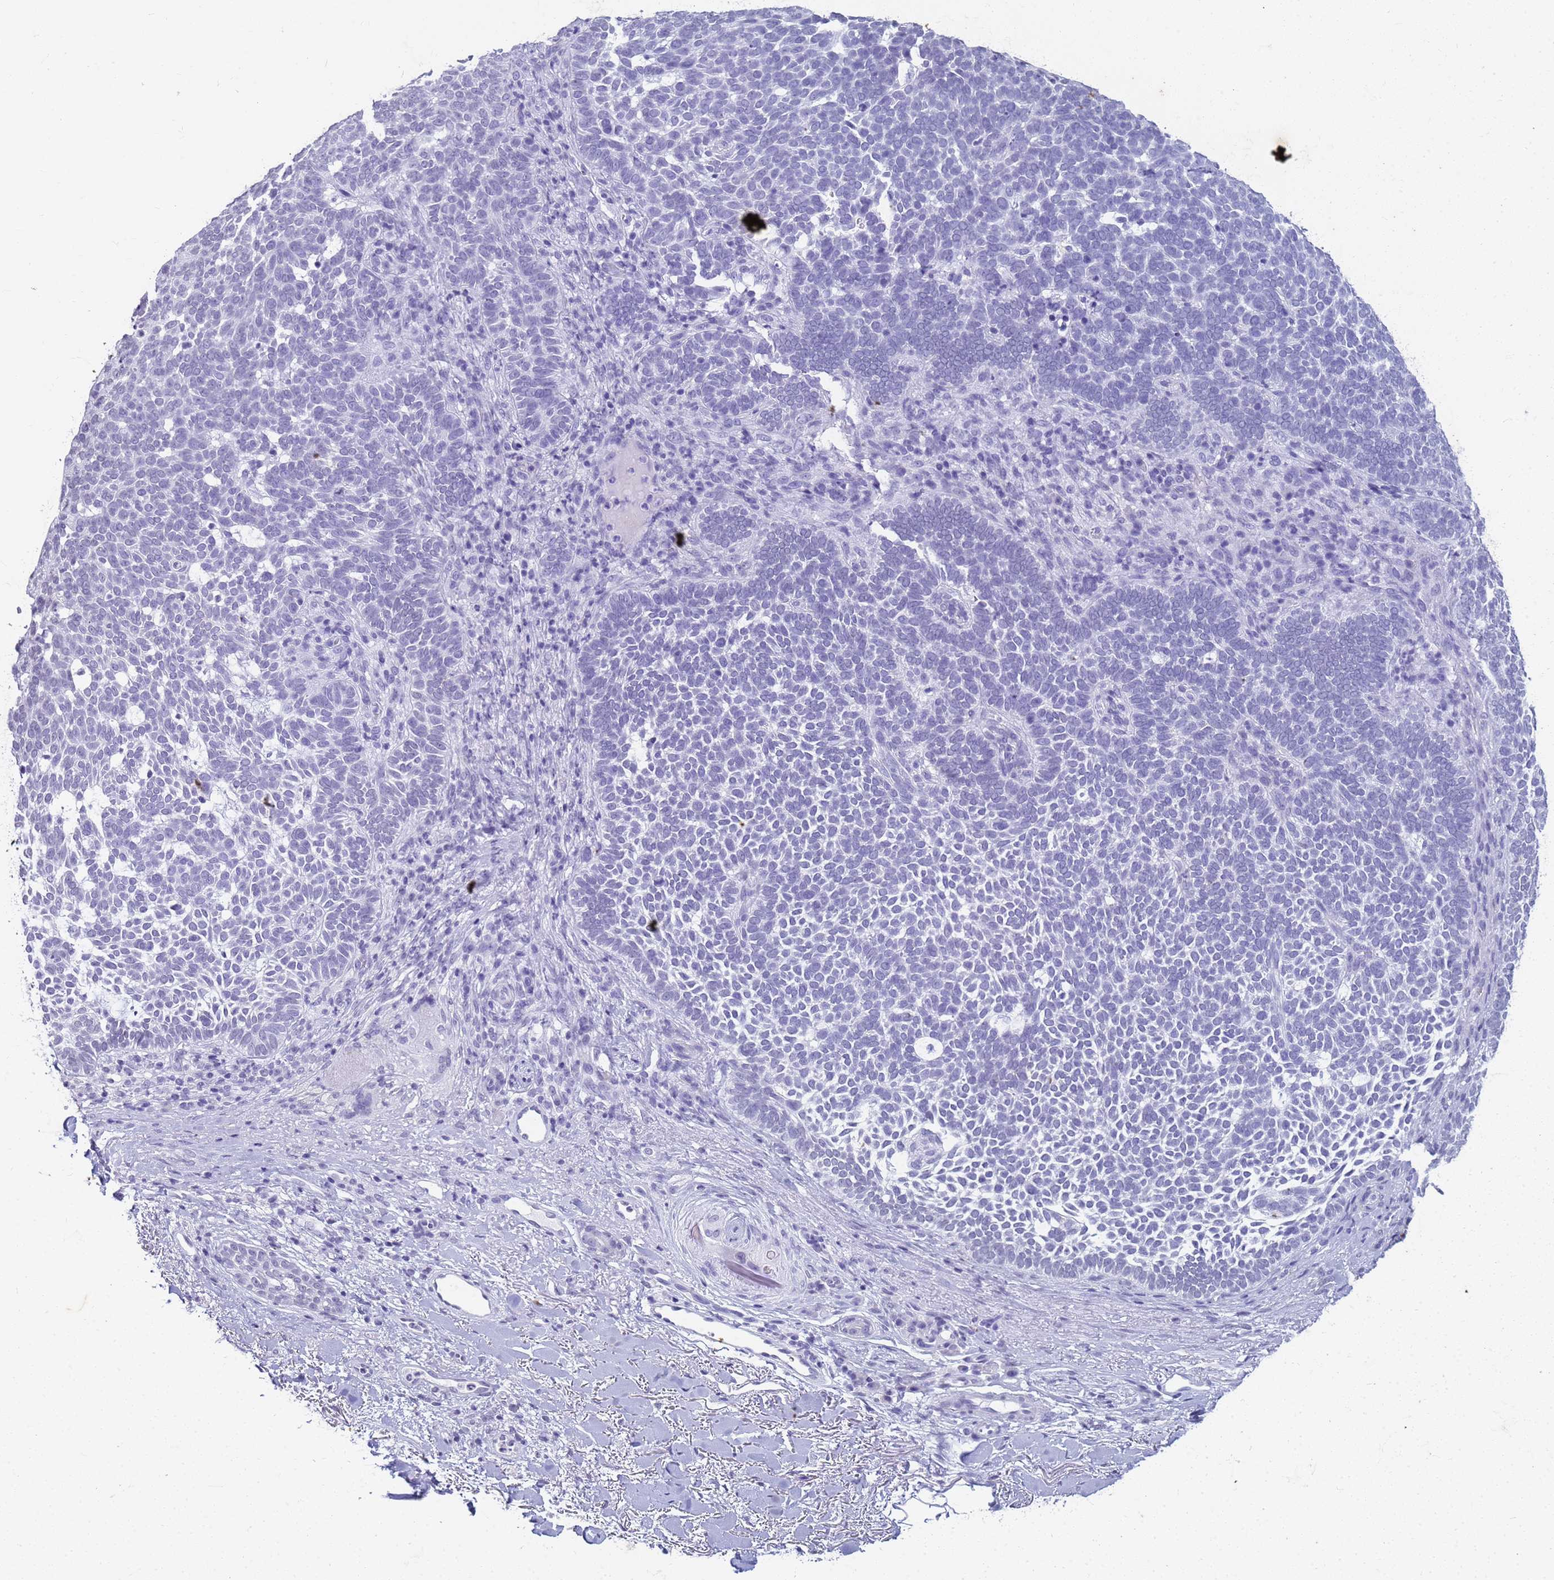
{"staining": {"intensity": "negative", "quantity": "none", "location": "none"}, "tissue": "skin cancer", "cell_type": "Tumor cells", "image_type": "cancer", "snomed": [{"axis": "morphology", "description": "Basal cell carcinoma"}, {"axis": "topography", "description": "Skin"}], "caption": "IHC of basal cell carcinoma (skin) exhibits no expression in tumor cells. (IHC, brightfield microscopy, high magnification).", "gene": "SLC7A9", "patient": {"sex": "female", "age": 77}}